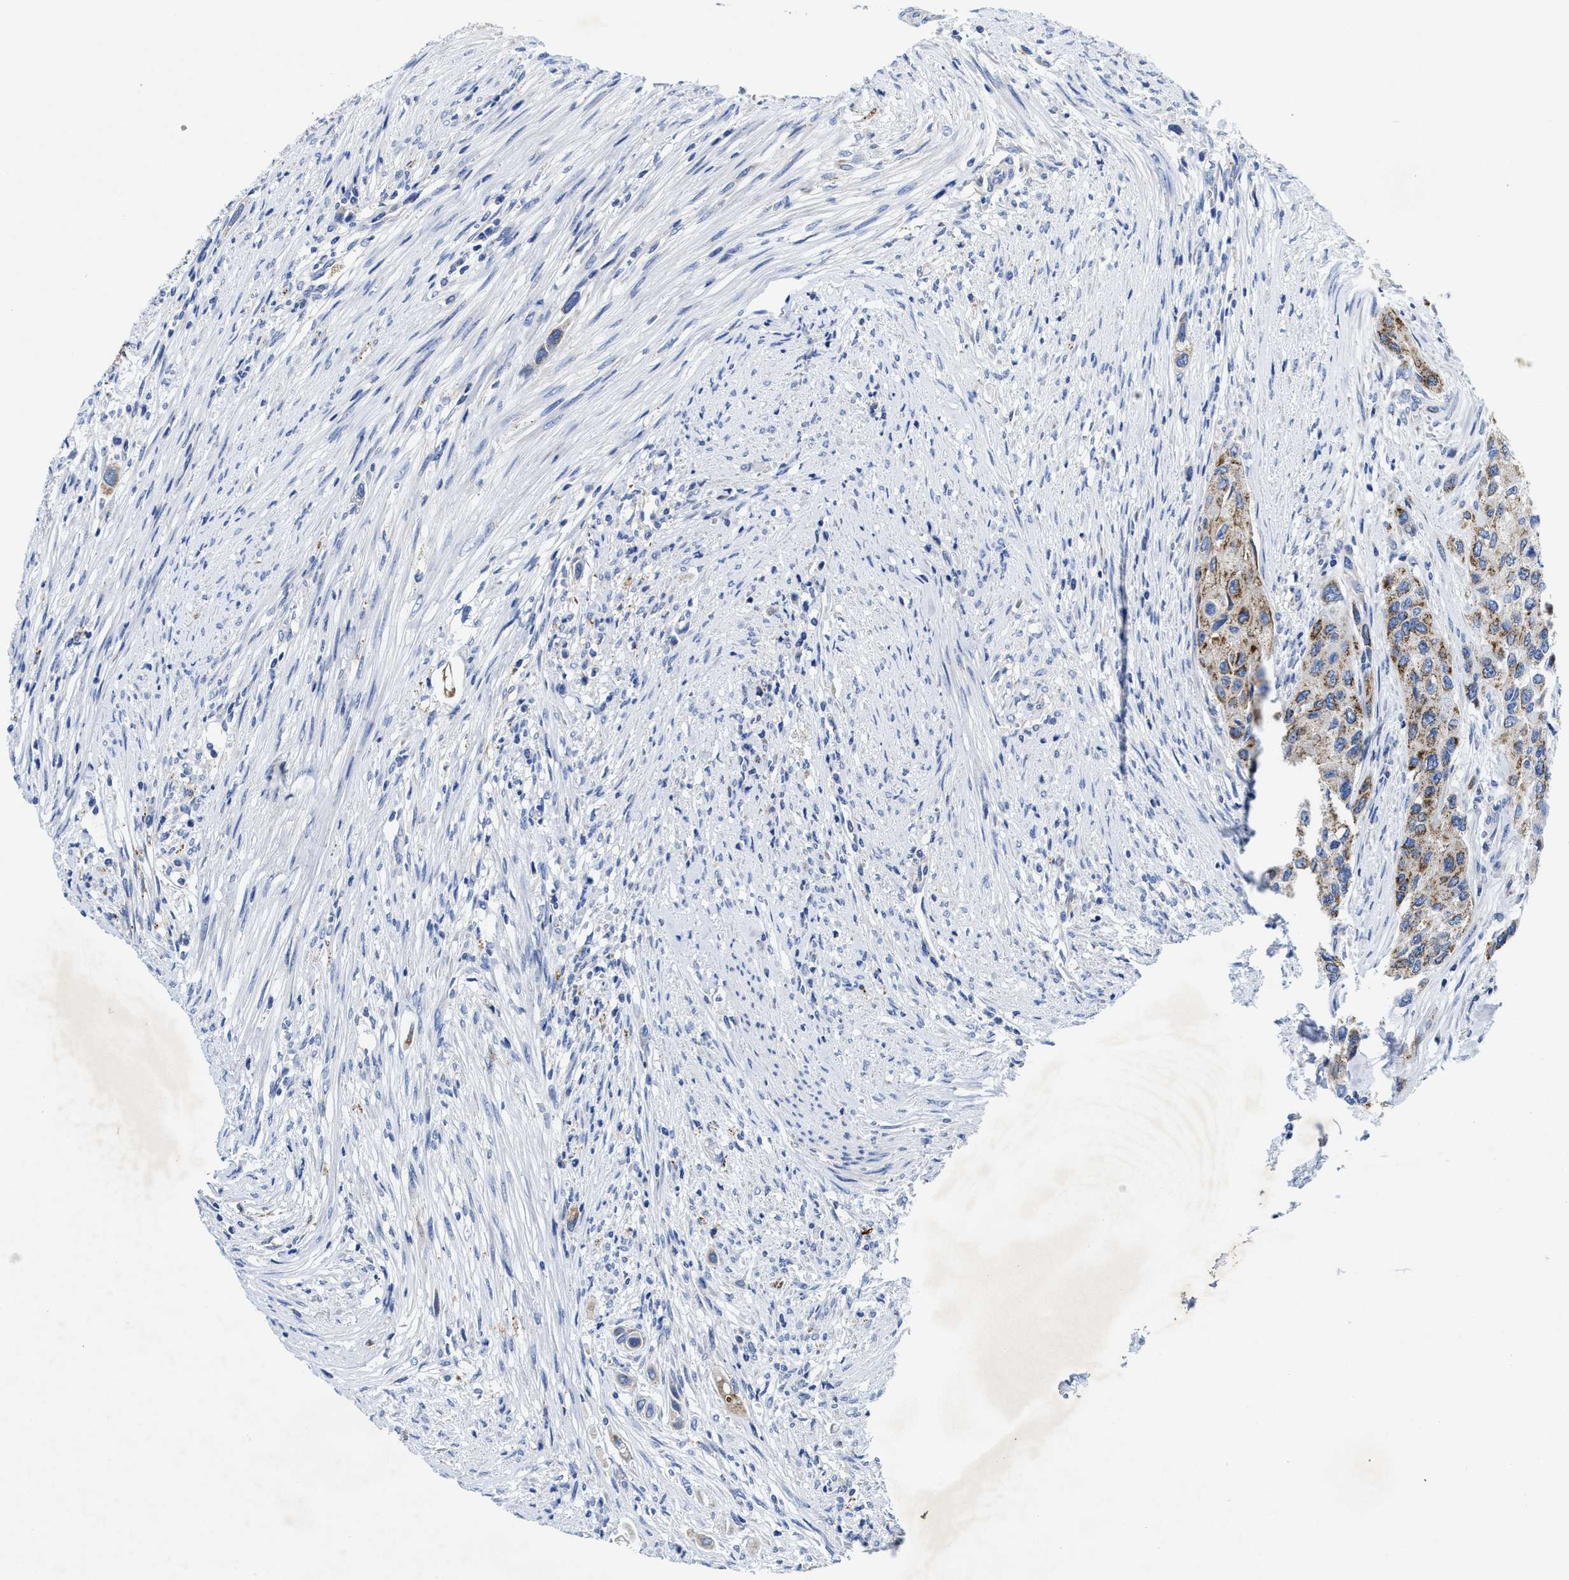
{"staining": {"intensity": "moderate", "quantity": "25%-75%", "location": "cytoplasmic/membranous"}, "tissue": "urothelial cancer", "cell_type": "Tumor cells", "image_type": "cancer", "snomed": [{"axis": "morphology", "description": "Urothelial carcinoma, High grade"}, {"axis": "topography", "description": "Urinary bladder"}], "caption": "About 25%-75% of tumor cells in human high-grade urothelial carcinoma show moderate cytoplasmic/membranous protein positivity as visualized by brown immunohistochemical staining.", "gene": "TBRG4", "patient": {"sex": "female", "age": 56}}